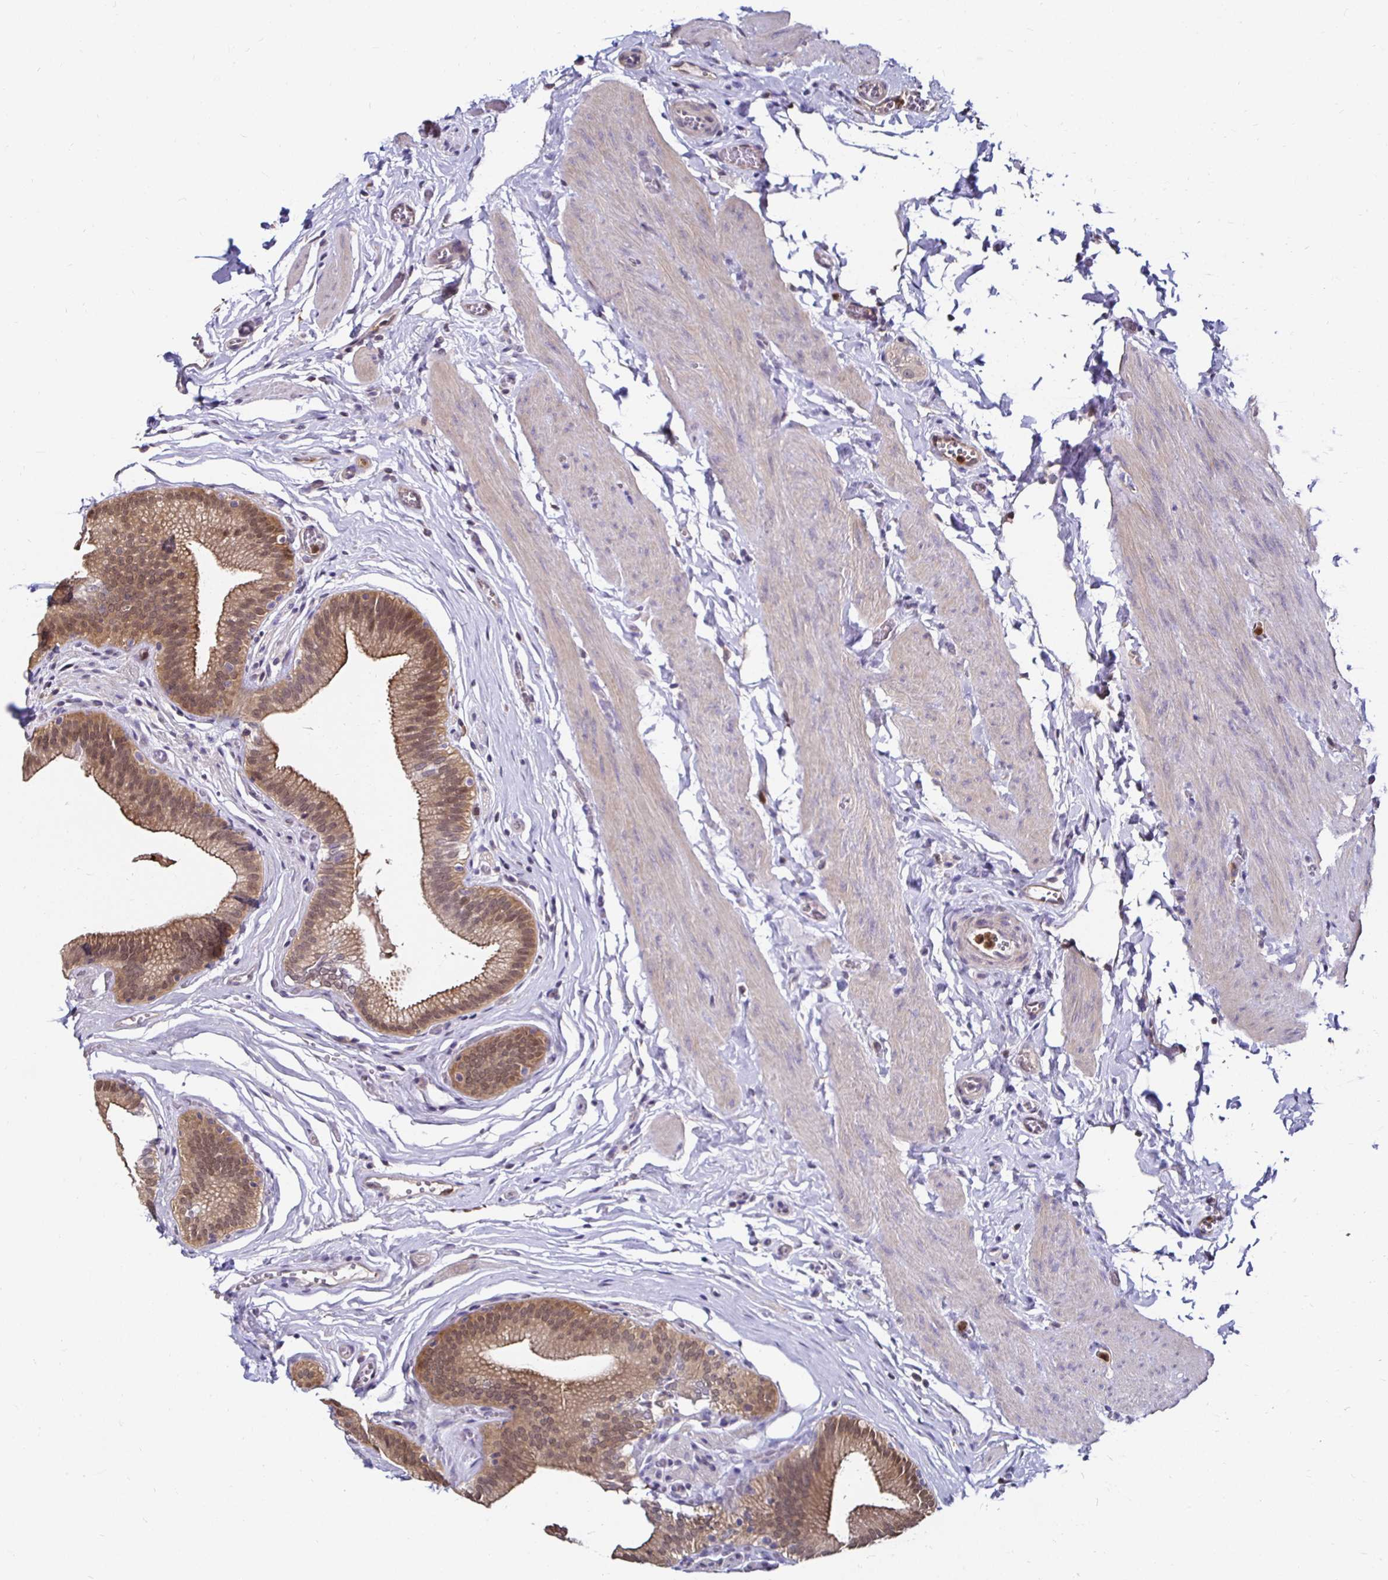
{"staining": {"intensity": "strong", "quantity": ">75%", "location": "cytoplasmic/membranous,nuclear"}, "tissue": "gallbladder", "cell_type": "Glandular cells", "image_type": "normal", "snomed": [{"axis": "morphology", "description": "Normal tissue, NOS"}, {"axis": "topography", "description": "Gallbladder"}, {"axis": "topography", "description": "Peripheral nerve tissue"}], "caption": "Immunohistochemistry staining of normal gallbladder, which exhibits high levels of strong cytoplasmic/membranous,nuclear staining in approximately >75% of glandular cells indicating strong cytoplasmic/membranous,nuclear protein staining. The staining was performed using DAB (3,3'-diaminobenzidine) (brown) for protein detection and nuclei were counterstained in hematoxylin (blue).", "gene": "TXN", "patient": {"sex": "male", "age": 17}}